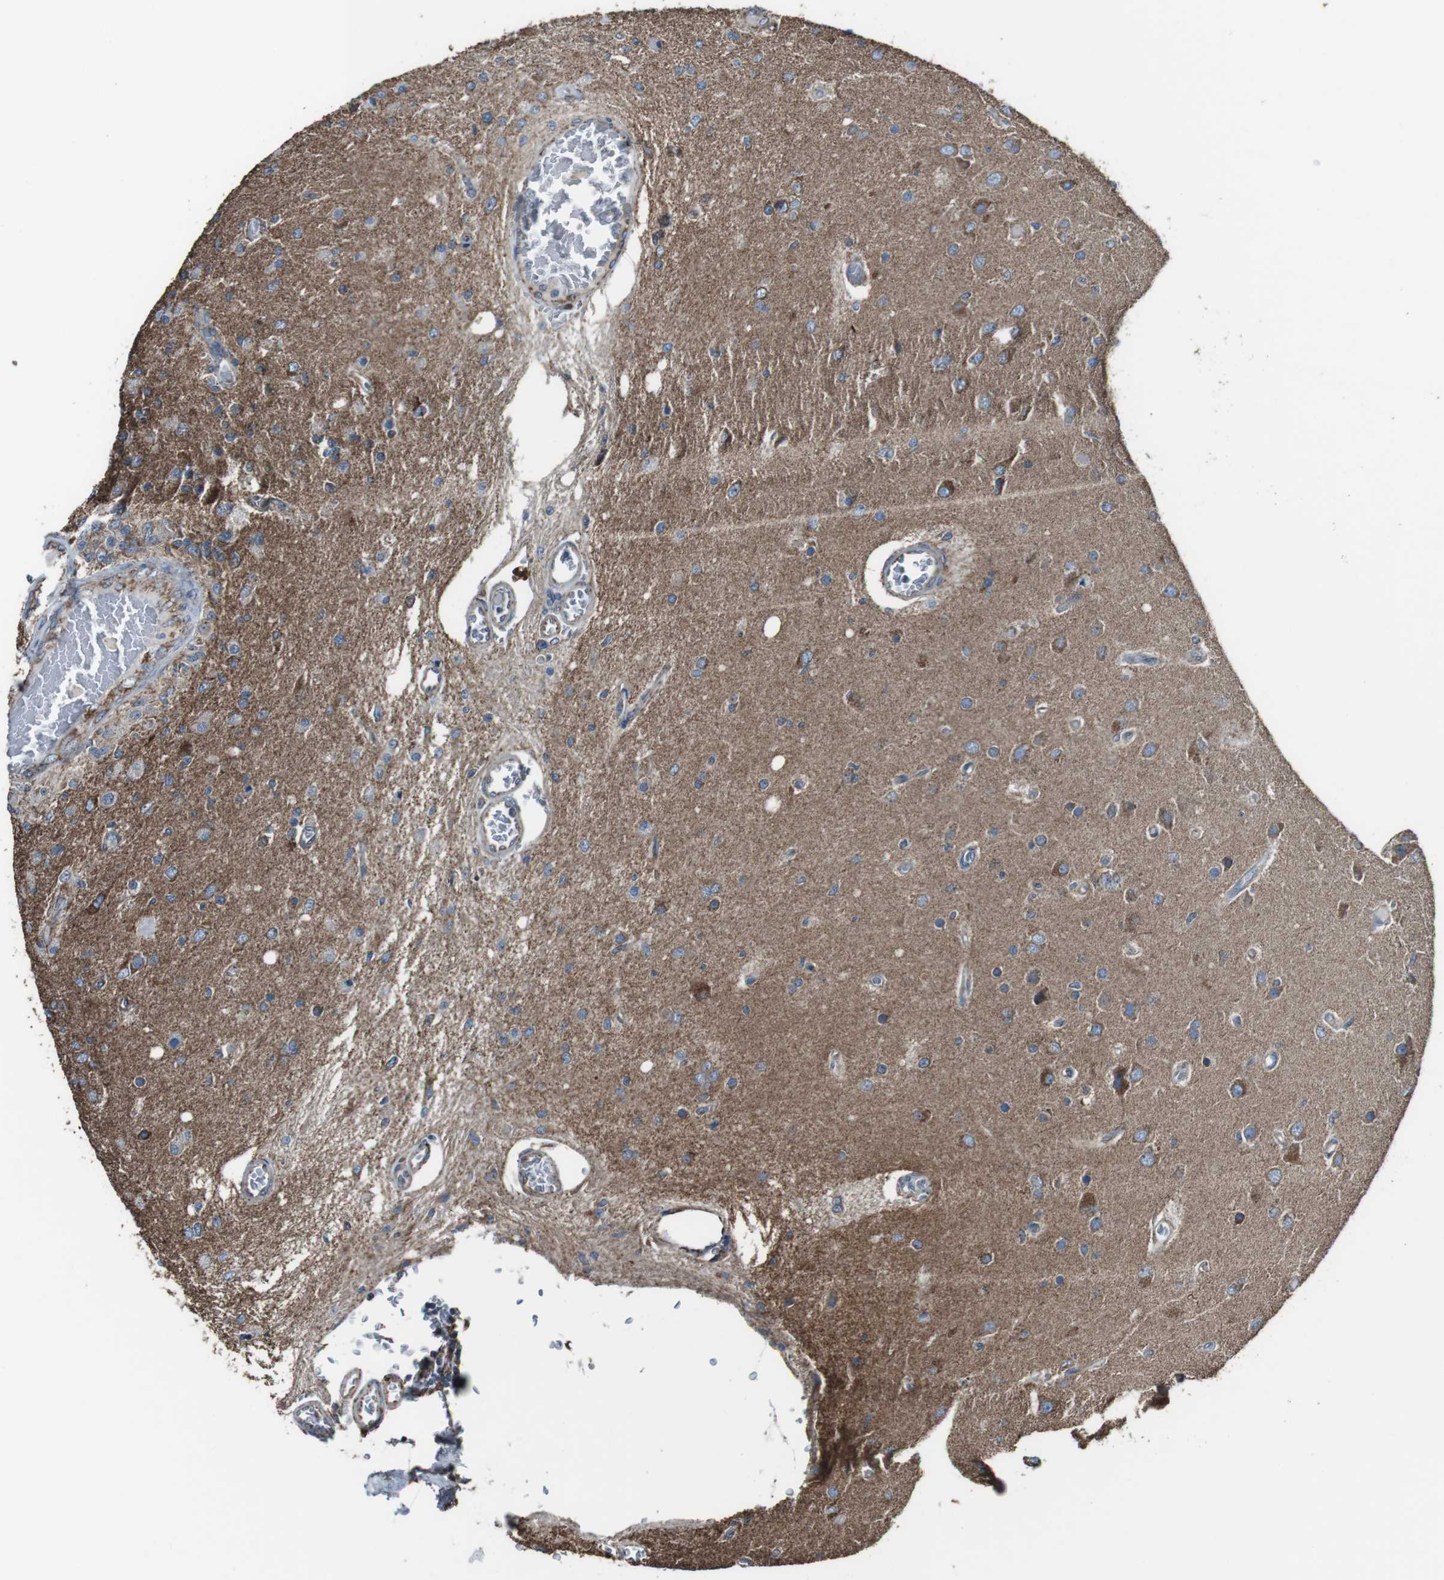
{"staining": {"intensity": "moderate", "quantity": ">75%", "location": "cytoplasmic/membranous"}, "tissue": "glioma", "cell_type": "Tumor cells", "image_type": "cancer", "snomed": [{"axis": "morphology", "description": "Normal tissue, NOS"}, {"axis": "morphology", "description": "Glioma, malignant, High grade"}, {"axis": "topography", "description": "Cerebral cortex"}], "caption": "Immunohistochemical staining of glioma shows medium levels of moderate cytoplasmic/membranous protein staining in about >75% of tumor cells.", "gene": "CISD2", "patient": {"sex": "male", "age": 77}}